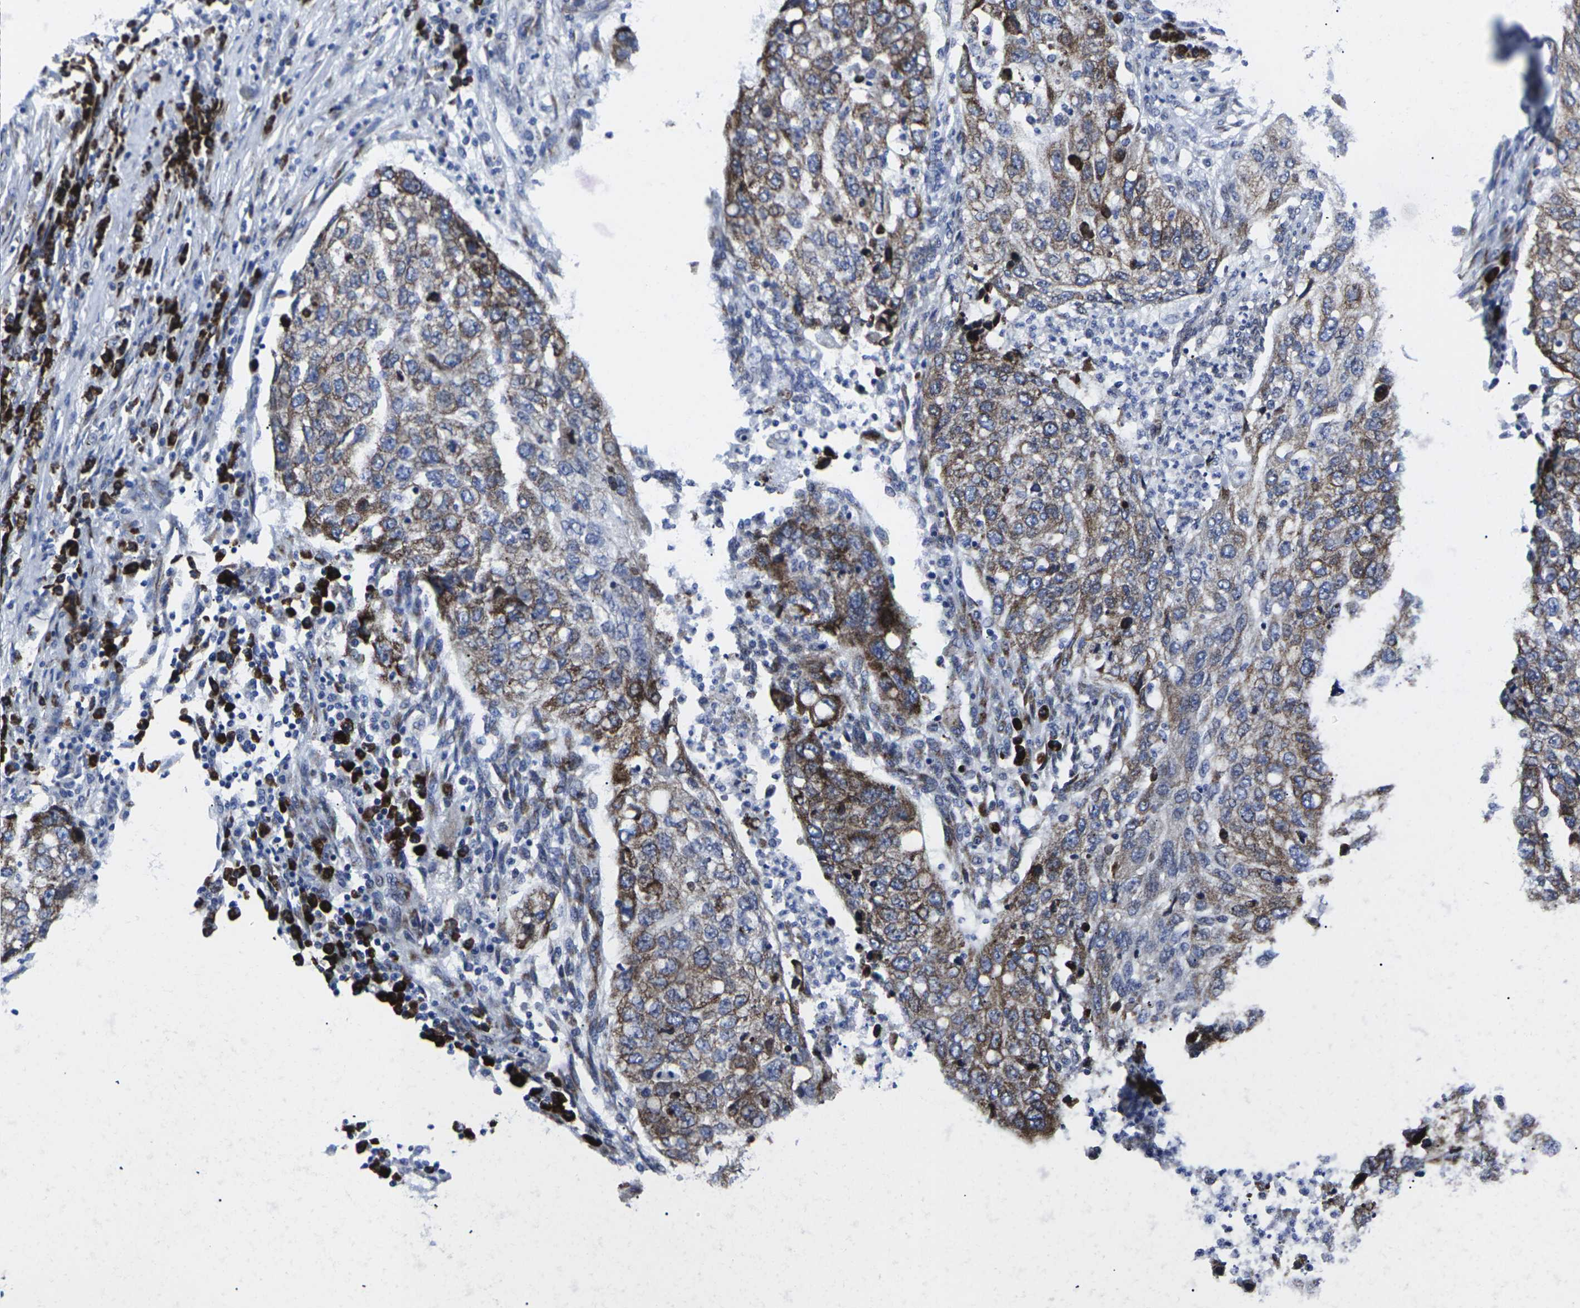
{"staining": {"intensity": "moderate", "quantity": ">75%", "location": "cytoplasmic/membranous"}, "tissue": "lung cancer", "cell_type": "Tumor cells", "image_type": "cancer", "snomed": [{"axis": "morphology", "description": "Squamous cell carcinoma, NOS"}, {"axis": "topography", "description": "Lung"}], "caption": "High-power microscopy captured an immunohistochemistry image of lung cancer (squamous cell carcinoma), revealing moderate cytoplasmic/membranous positivity in about >75% of tumor cells. (Stains: DAB (3,3'-diaminobenzidine) in brown, nuclei in blue, Microscopy: brightfield microscopy at high magnification).", "gene": "RPN1", "patient": {"sex": "female", "age": 63}}